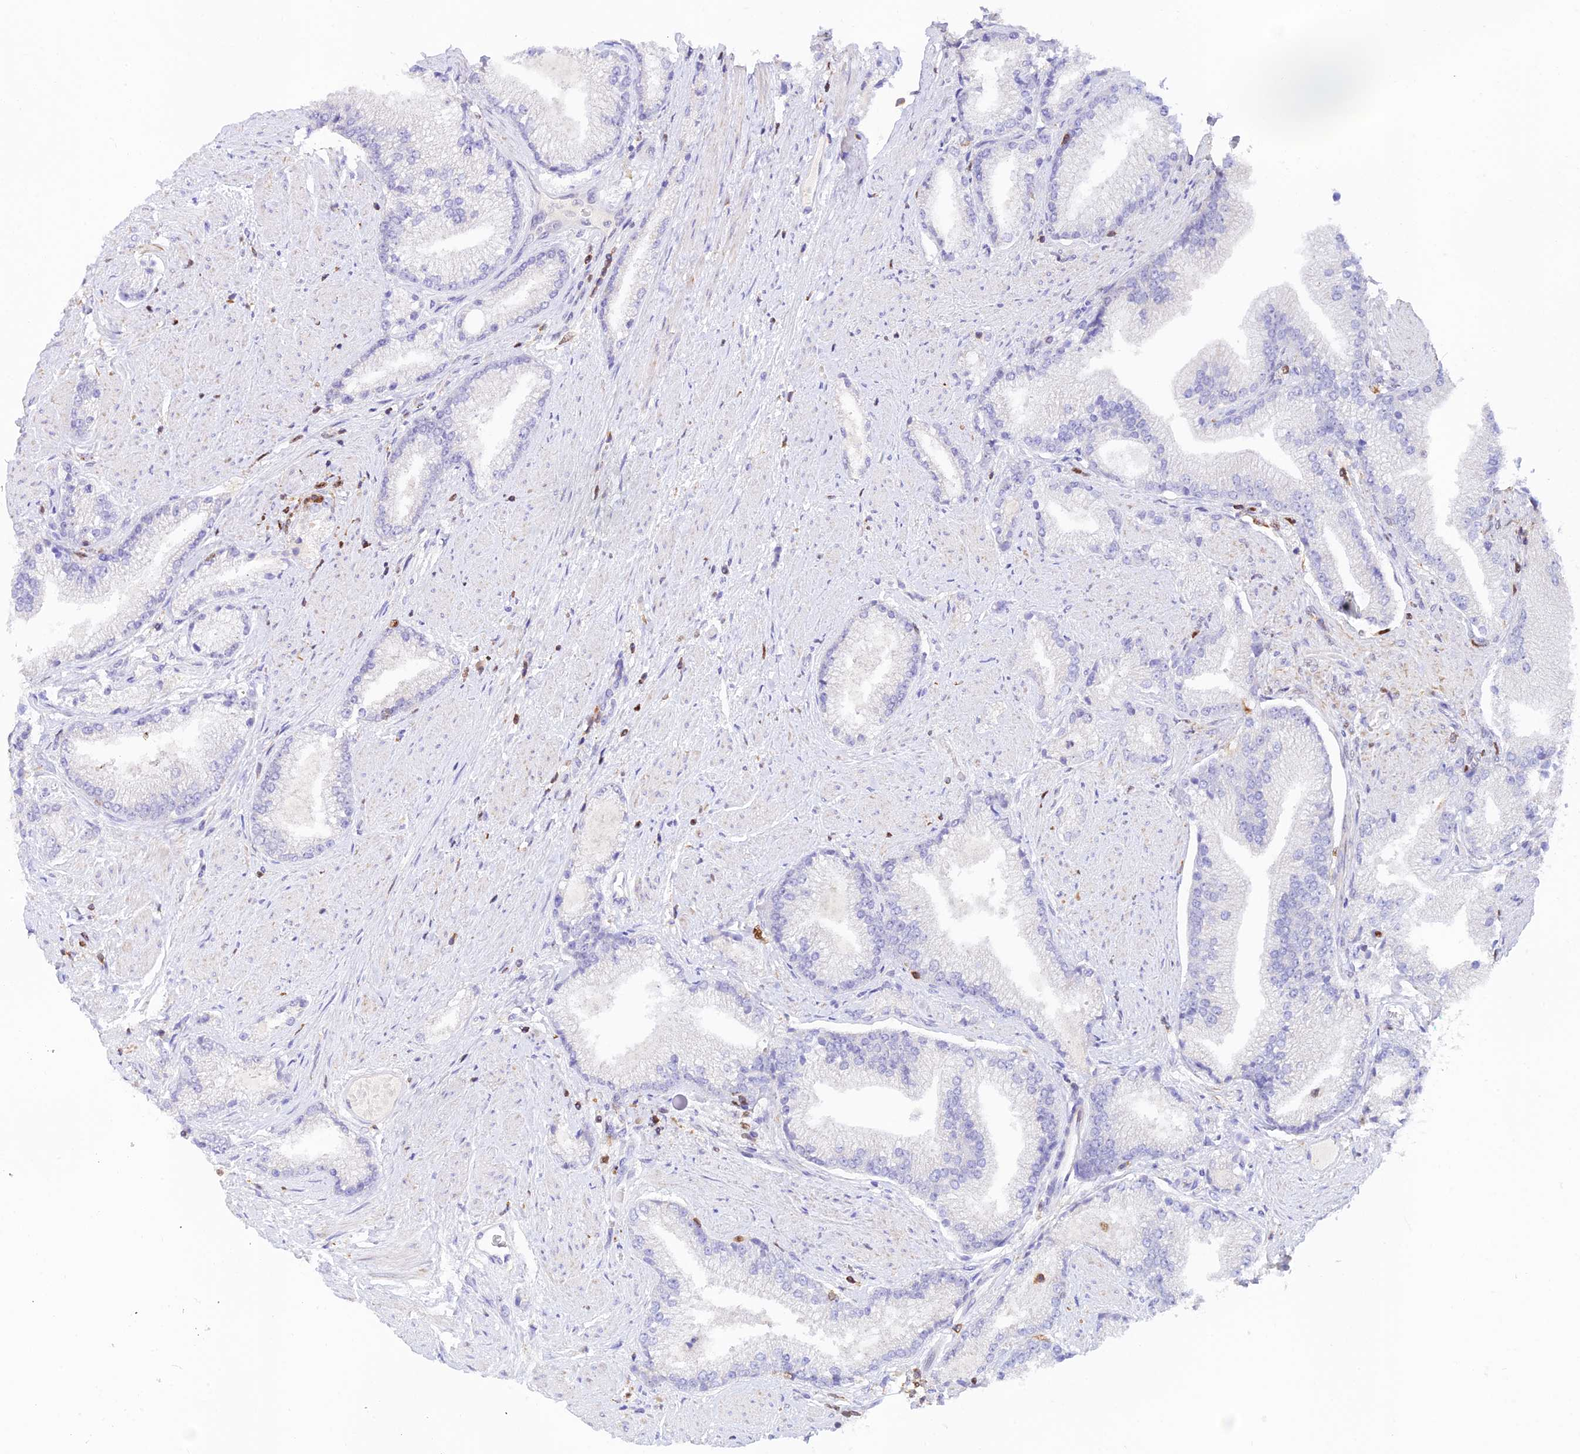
{"staining": {"intensity": "negative", "quantity": "none", "location": "none"}, "tissue": "prostate cancer", "cell_type": "Tumor cells", "image_type": "cancer", "snomed": [{"axis": "morphology", "description": "Adenocarcinoma, High grade"}, {"axis": "topography", "description": "Prostate"}], "caption": "High power microscopy photomicrograph of an immunohistochemistry (IHC) micrograph of prostate cancer (adenocarcinoma (high-grade)), revealing no significant expression in tumor cells. (Immunohistochemistry (ihc), brightfield microscopy, high magnification).", "gene": "DENND1C", "patient": {"sex": "male", "age": 67}}